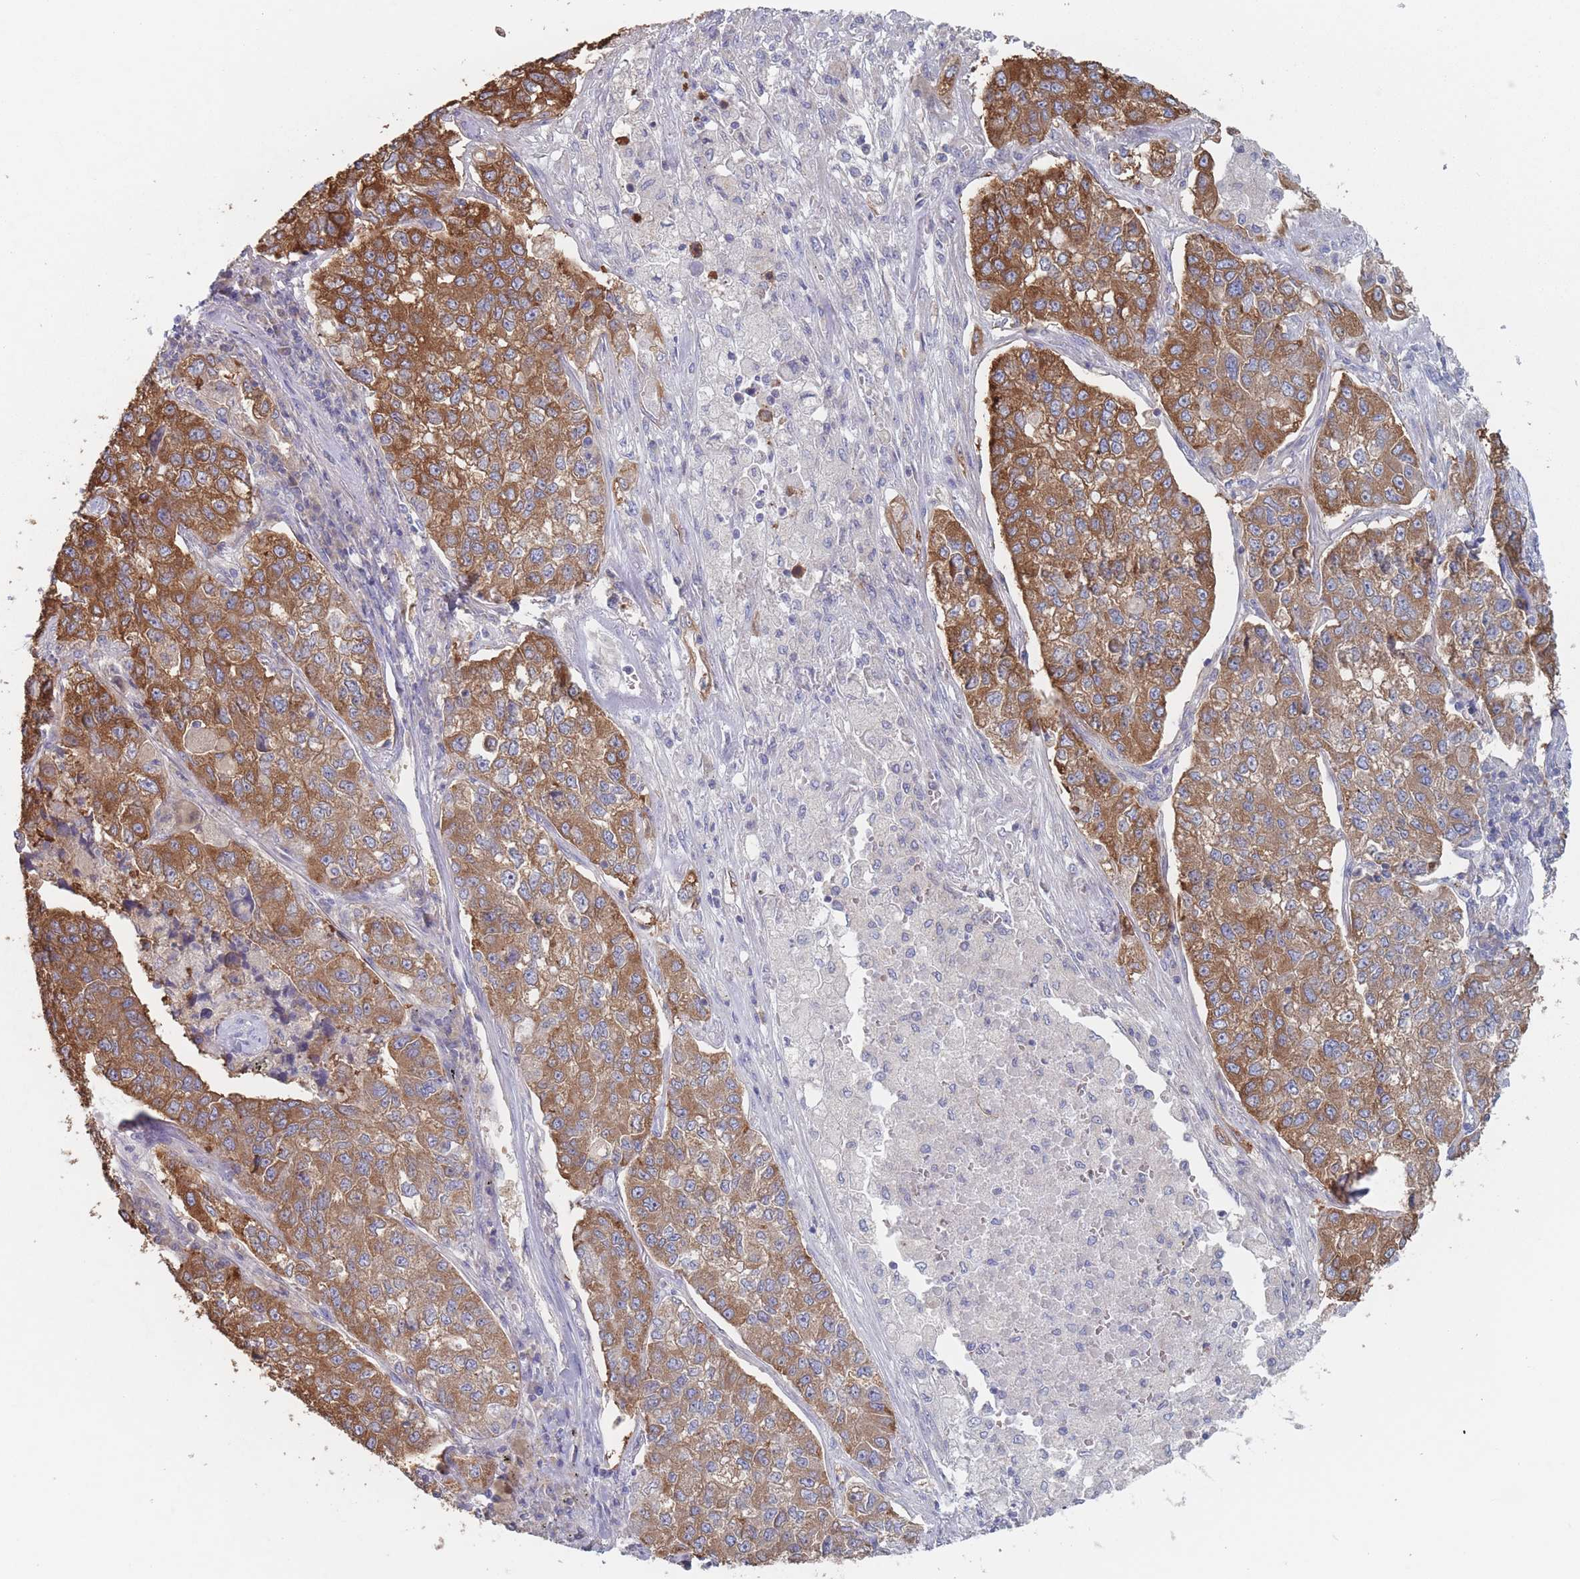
{"staining": {"intensity": "strong", "quantity": ">75%", "location": "cytoplasmic/membranous"}, "tissue": "lung cancer", "cell_type": "Tumor cells", "image_type": "cancer", "snomed": [{"axis": "morphology", "description": "Adenocarcinoma, NOS"}, {"axis": "topography", "description": "Lung"}], "caption": "The immunohistochemical stain highlights strong cytoplasmic/membranous expression in tumor cells of lung cancer (adenocarcinoma) tissue. (DAB IHC, brown staining for protein, blue staining for nuclei).", "gene": "EFCC1", "patient": {"sex": "male", "age": 49}}